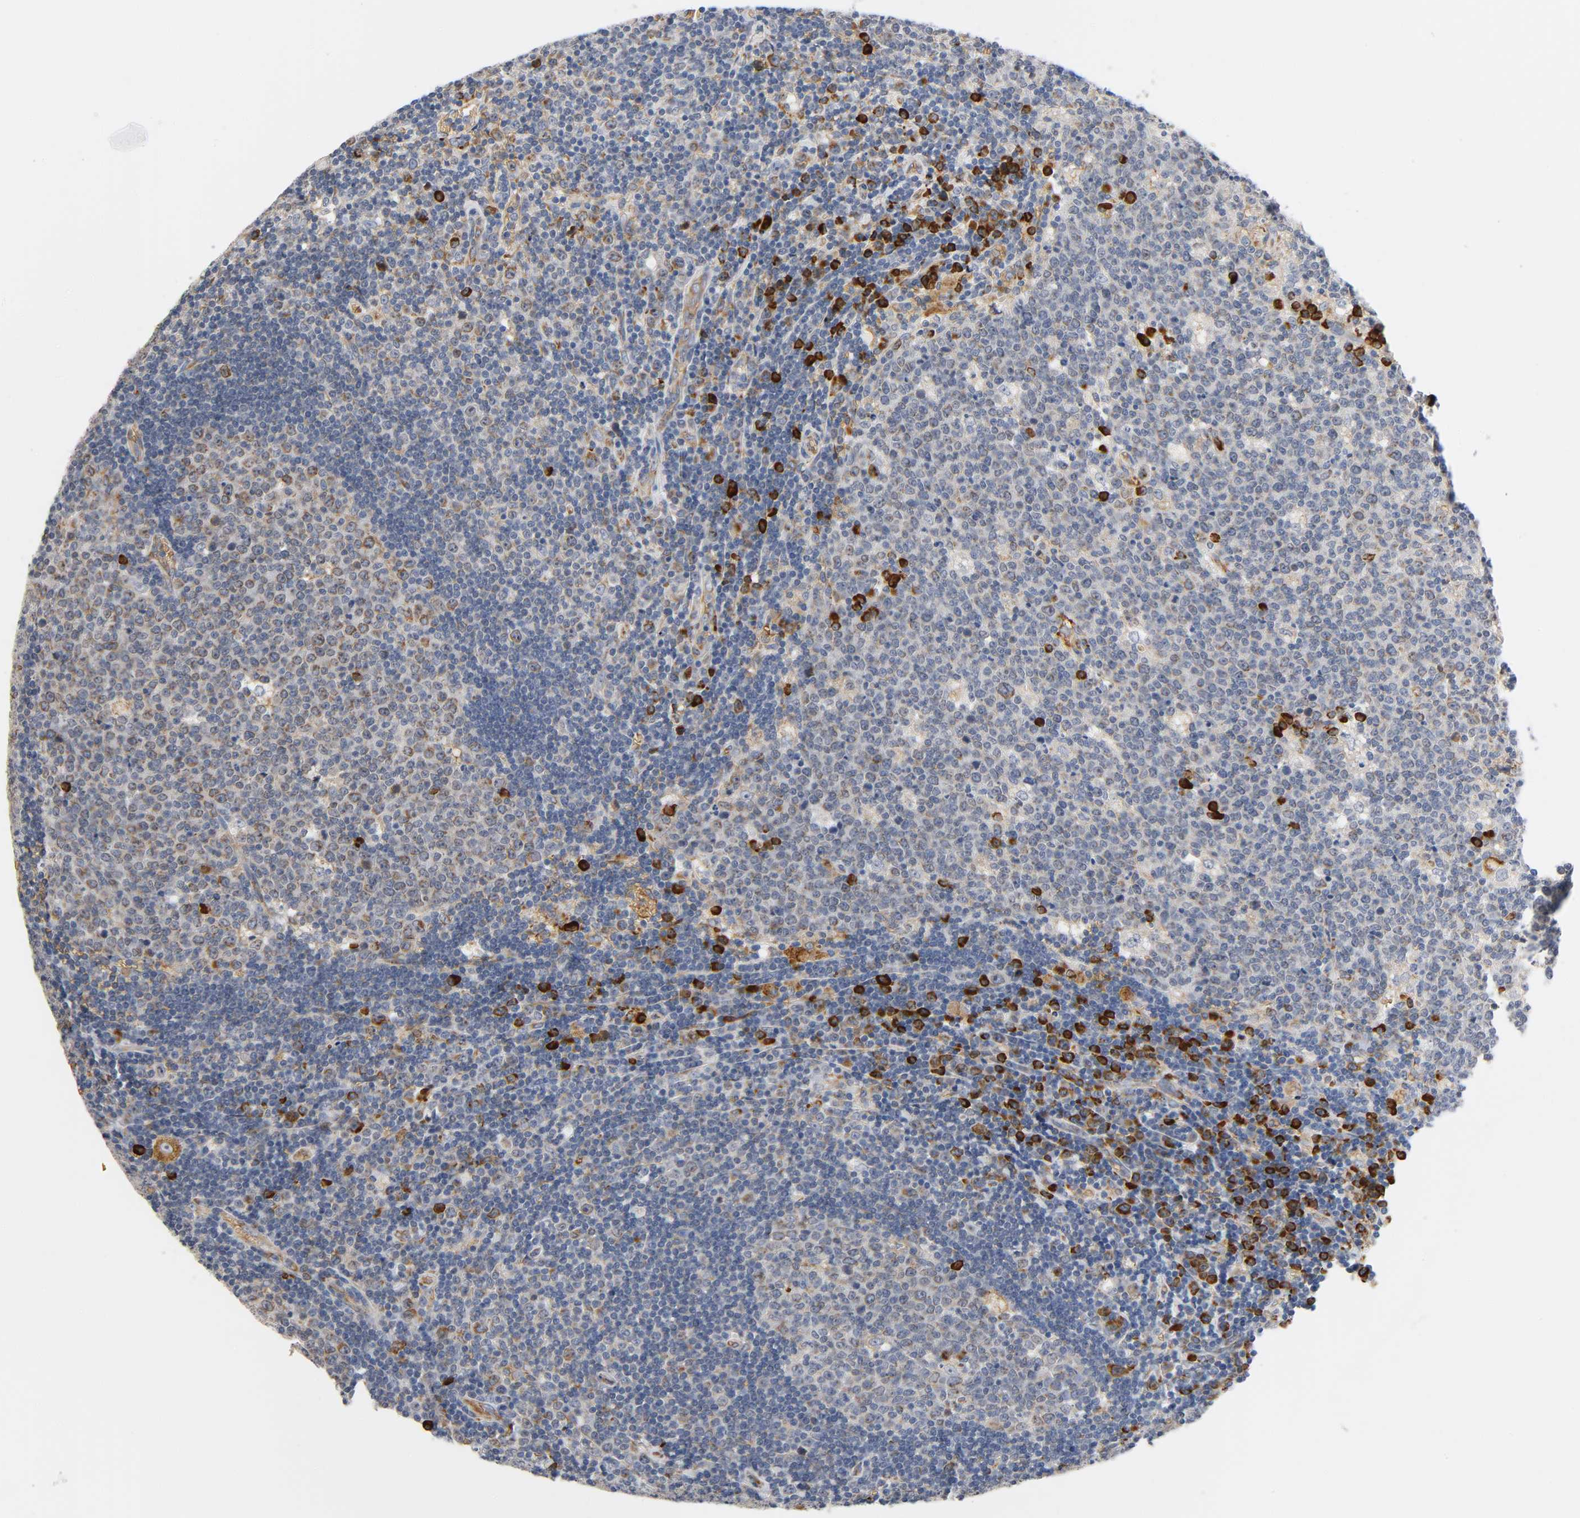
{"staining": {"intensity": "weak", "quantity": ">75%", "location": "cytoplasmic/membranous"}, "tissue": "lymph node", "cell_type": "Germinal center cells", "image_type": "normal", "snomed": [{"axis": "morphology", "description": "Normal tissue, NOS"}, {"axis": "topography", "description": "Lymph node"}, {"axis": "topography", "description": "Salivary gland"}], "caption": "Benign lymph node demonstrates weak cytoplasmic/membranous staining in approximately >75% of germinal center cells (DAB = brown stain, brightfield microscopy at high magnification)..", "gene": "UCKL1", "patient": {"sex": "male", "age": 8}}